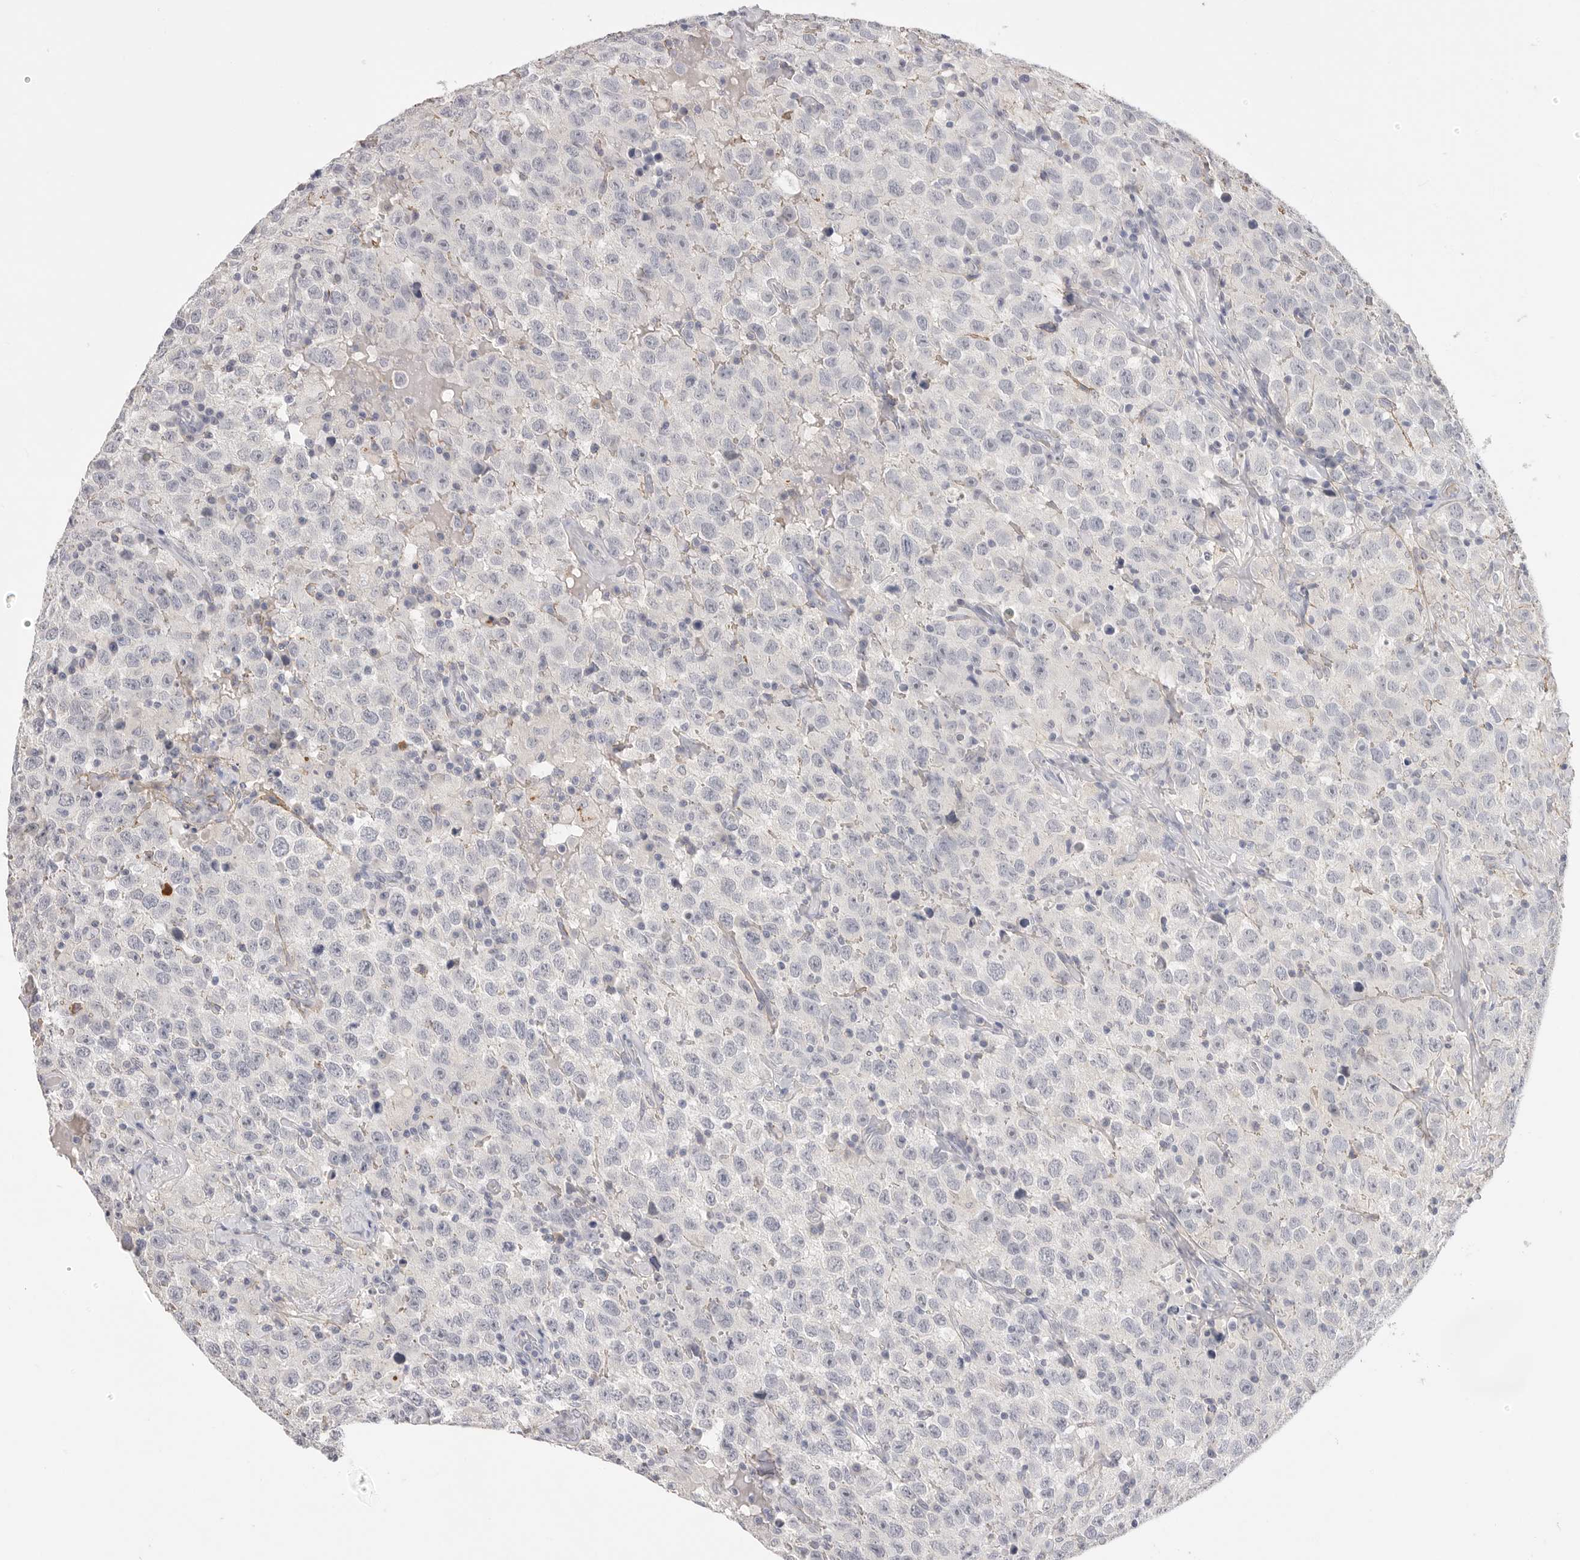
{"staining": {"intensity": "negative", "quantity": "none", "location": "none"}, "tissue": "testis cancer", "cell_type": "Tumor cells", "image_type": "cancer", "snomed": [{"axis": "morphology", "description": "Seminoma, NOS"}, {"axis": "topography", "description": "Testis"}], "caption": "DAB immunohistochemical staining of testis cancer displays no significant positivity in tumor cells.", "gene": "FBN2", "patient": {"sex": "male", "age": 41}}